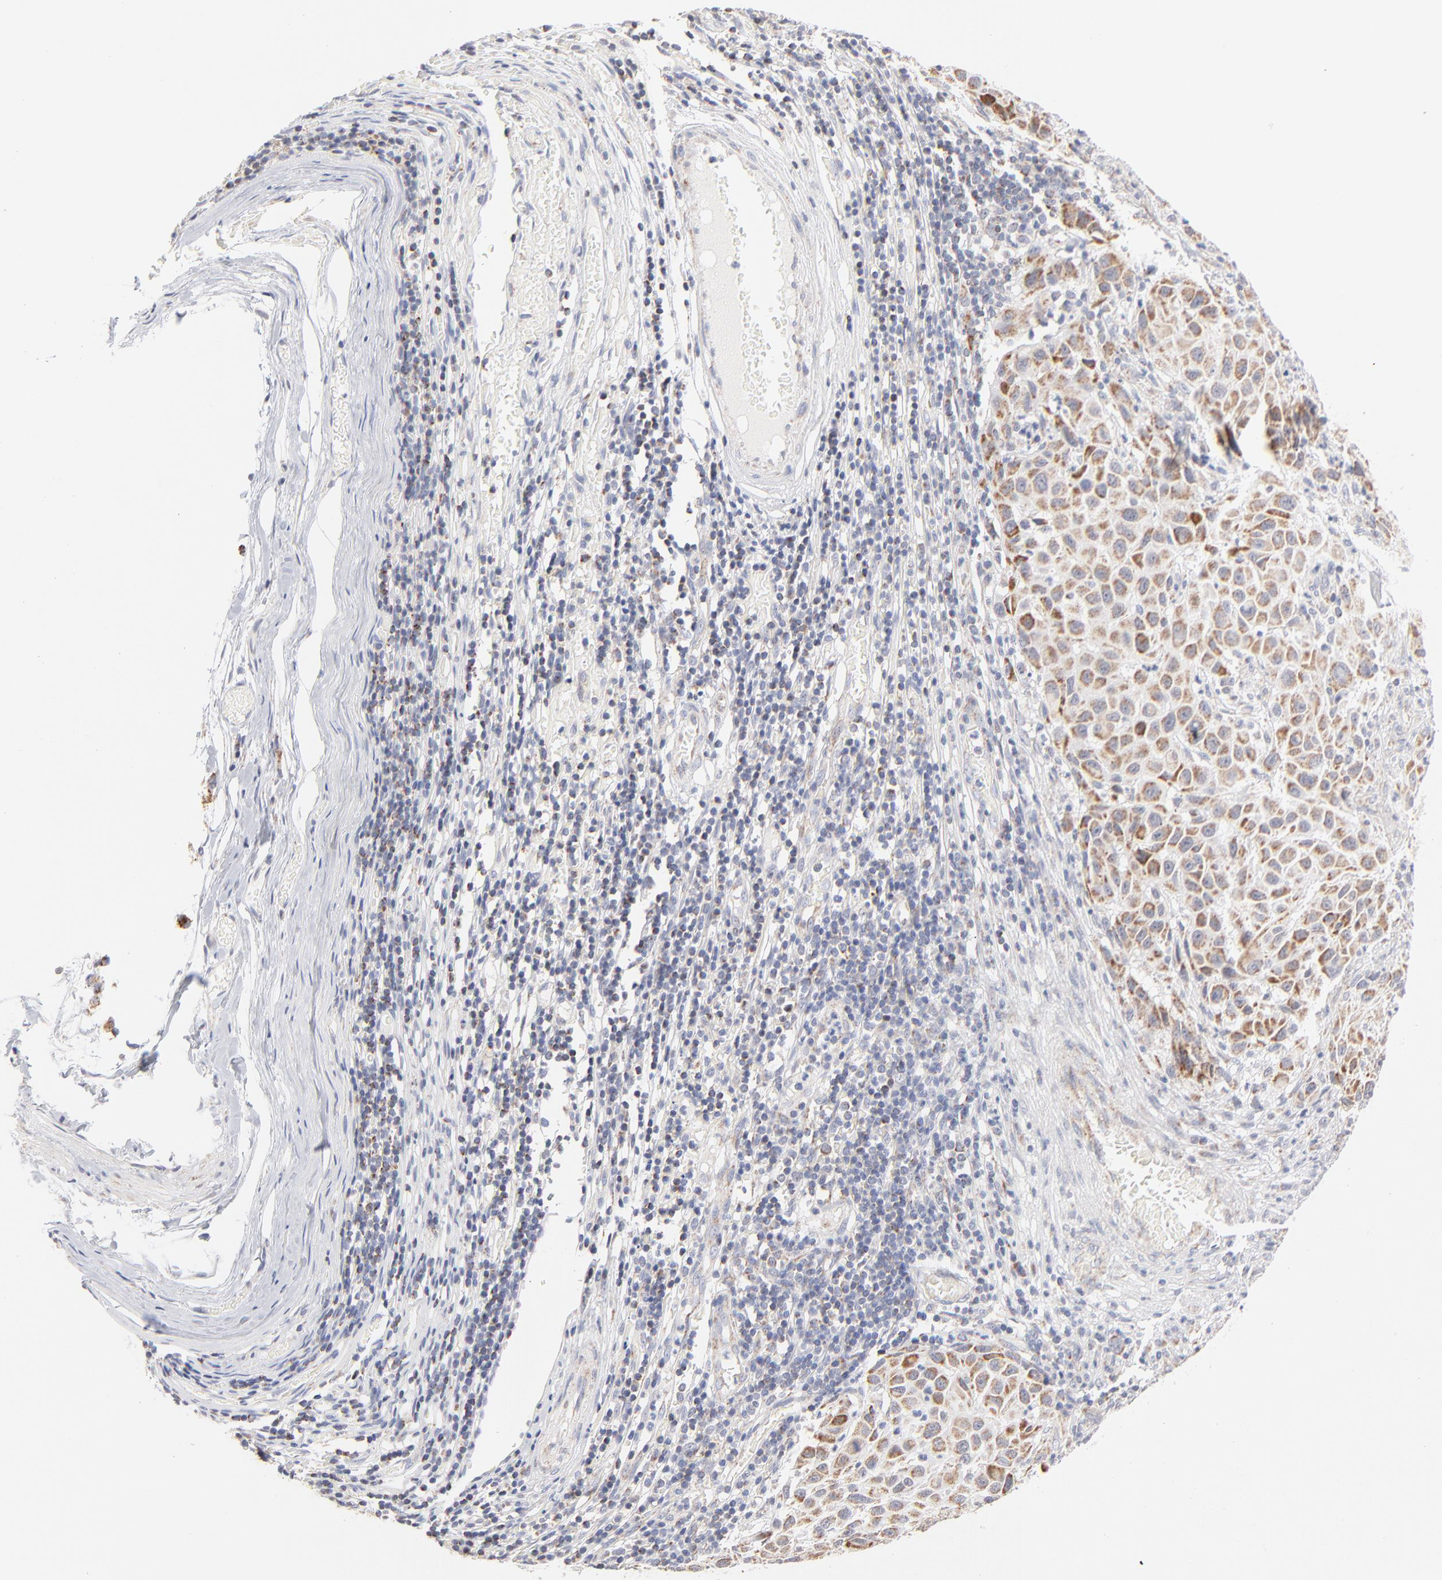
{"staining": {"intensity": "moderate", "quantity": ">75%", "location": "cytoplasmic/membranous"}, "tissue": "melanoma", "cell_type": "Tumor cells", "image_type": "cancer", "snomed": [{"axis": "morphology", "description": "Malignant melanoma, Metastatic site"}, {"axis": "topography", "description": "Lymph node"}], "caption": "A high-resolution photomicrograph shows immunohistochemistry (IHC) staining of melanoma, which demonstrates moderate cytoplasmic/membranous positivity in about >75% of tumor cells. (DAB (3,3'-diaminobenzidine) IHC with brightfield microscopy, high magnification).", "gene": "MRPL58", "patient": {"sex": "male", "age": 61}}